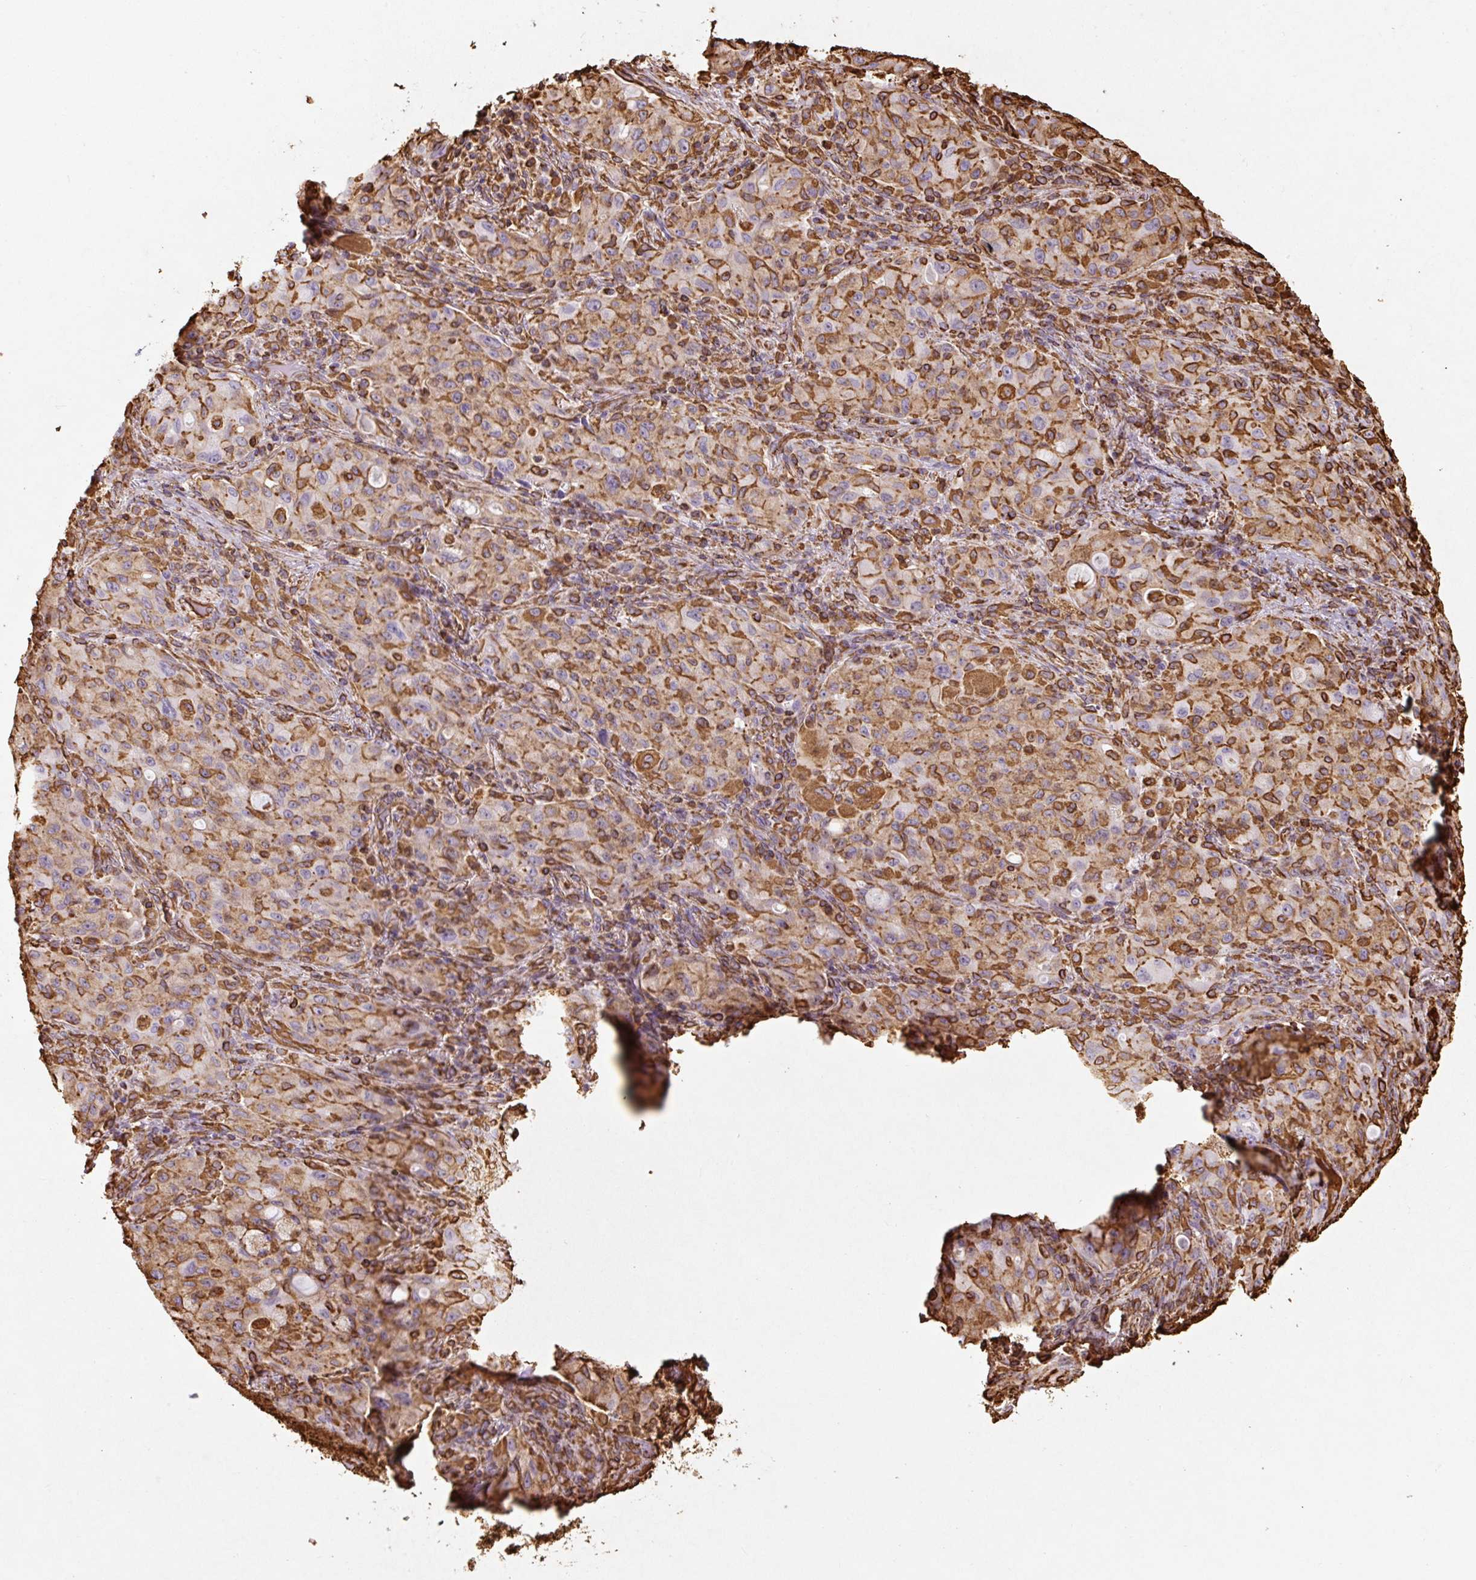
{"staining": {"intensity": "moderate", "quantity": "25%-75%", "location": "cytoplasmic/membranous"}, "tissue": "lung cancer", "cell_type": "Tumor cells", "image_type": "cancer", "snomed": [{"axis": "morphology", "description": "Adenocarcinoma, NOS"}, {"axis": "topography", "description": "Lung"}], "caption": "An IHC micrograph of tumor tissue is shown. Protein staining in brown shows moderate cytoplasmic/membranous positivity in adenocarcinoma (lung) within tumor cells.", "gene": "VIM", "patient": {"sex": "female", "age": 44}}